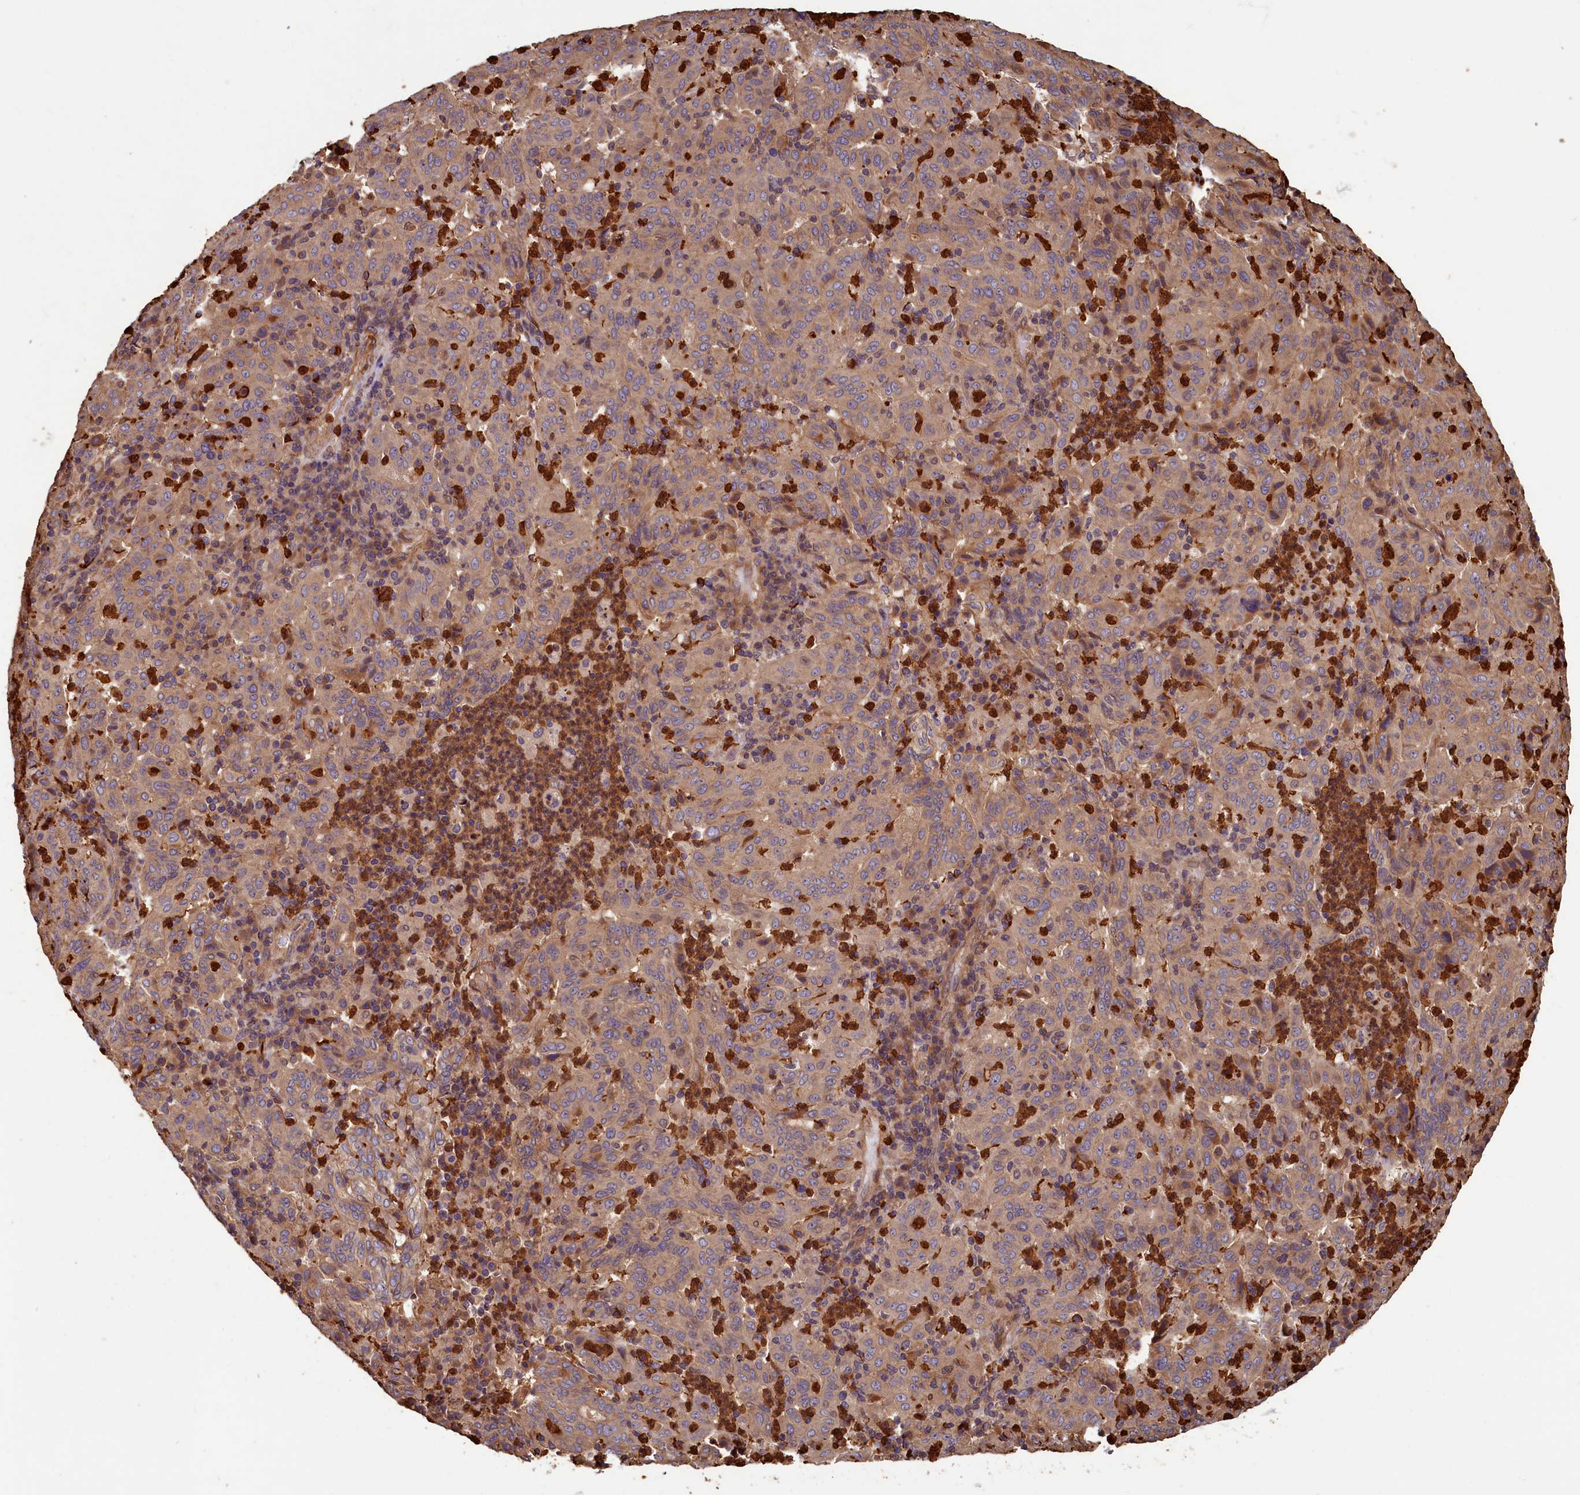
{"staining": {"intensity": "moderate", "quantity": ">75%", "location": "cytoplasmic/membranous"}, "tissue": "pancreatic cancer", "cell_type": "Tumor cells", "image_type": "cancer", "snomed": [{"axis": "morphology", "description": "Adenocarcinoma, NOS"}, {"axis": "topography", "description": "Pancreas"}], "caption": "Protein analysis of pancreatic adenocarcinoma tissue reveals moderate cytoplasmic/membranous expression in approximately >75% of tumor cells.", "gene": "CCDC102B", "patient": {"sex": "male", "age": 63}}